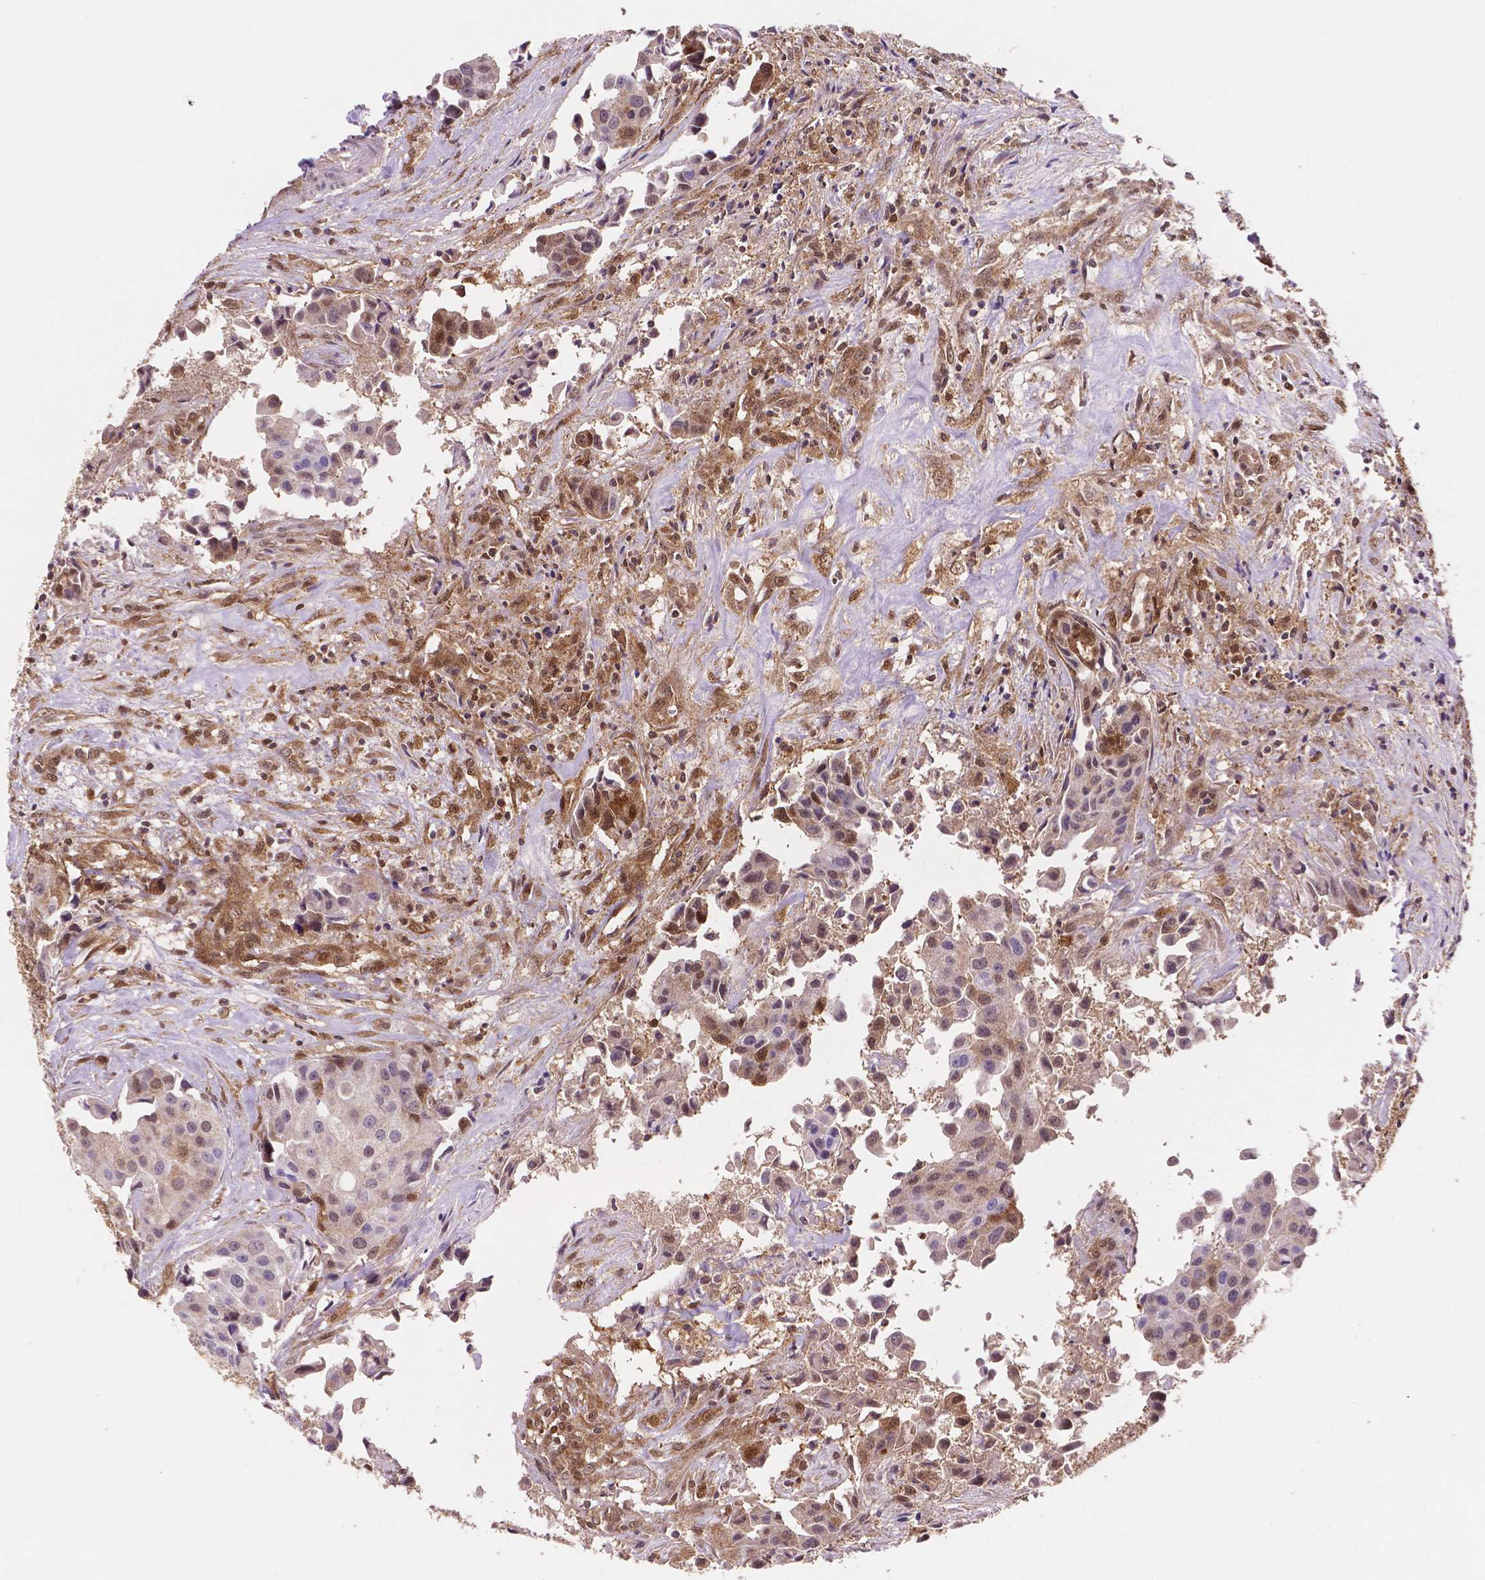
{"staining": {"intensity": "moderate", "quantity": "25%-75%", "location": "cytoplasmic/membranous,nuclear"}, "tissue": "head and neck cancer", "cell_type": "Tumor cells", "image_type": "cancer", "snomed": [{"axis": "morphology", "description": "Adenocarcinoma, NOS"}, {"axis": "topography", "description": "Head-Neck"}], "caption": "High-magnification brightfield microscopy of adenocarcinoma (head and neck) stained with DAB (brown) and counterstained with hematoxylin (blue). tumor cells exhibit moderate cytoplasmic/membranous and nuclear positivity is present in approximately25%-75% of cells.", "gene": "UBE2L6", "patient": {"sex": "male", "age": 76}}